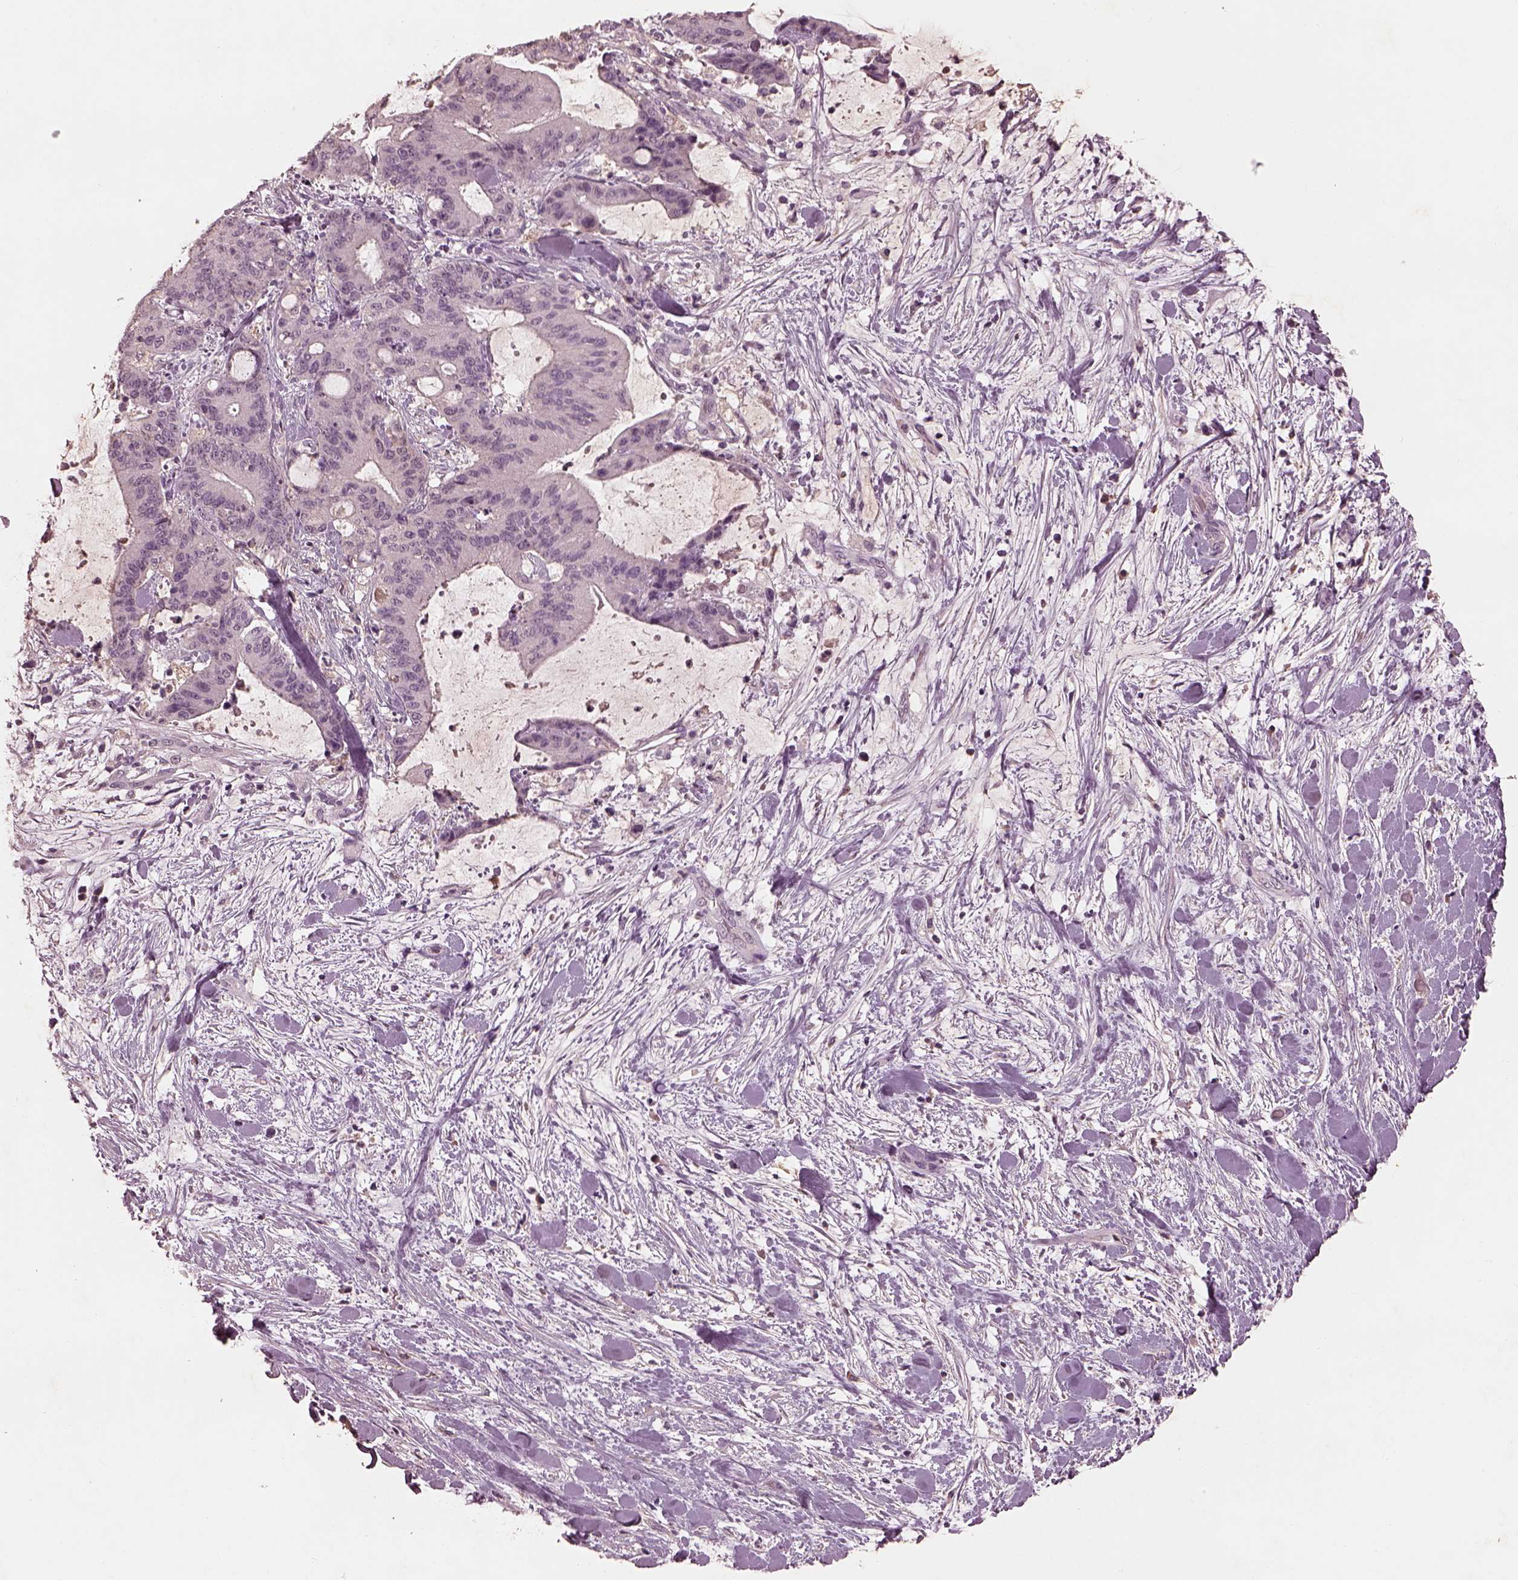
{"staining": {"intensity": "negative", "quantity": "none", "location": "none"}, "tissue": "liver cancer", "cell_type": "Tumor cells", "image_type": "cancer", "snomed": [{"axis": "morphology", "description": "Cholangiocarcinoma"}, {"axis": "topography", "description": "Liver"}], "caption": "There is no significant staining in tumor cells of cholangiocarcinoma (liver).", "gene": "FRRS1L", "patient": {"sex": "female", "age": 73}}